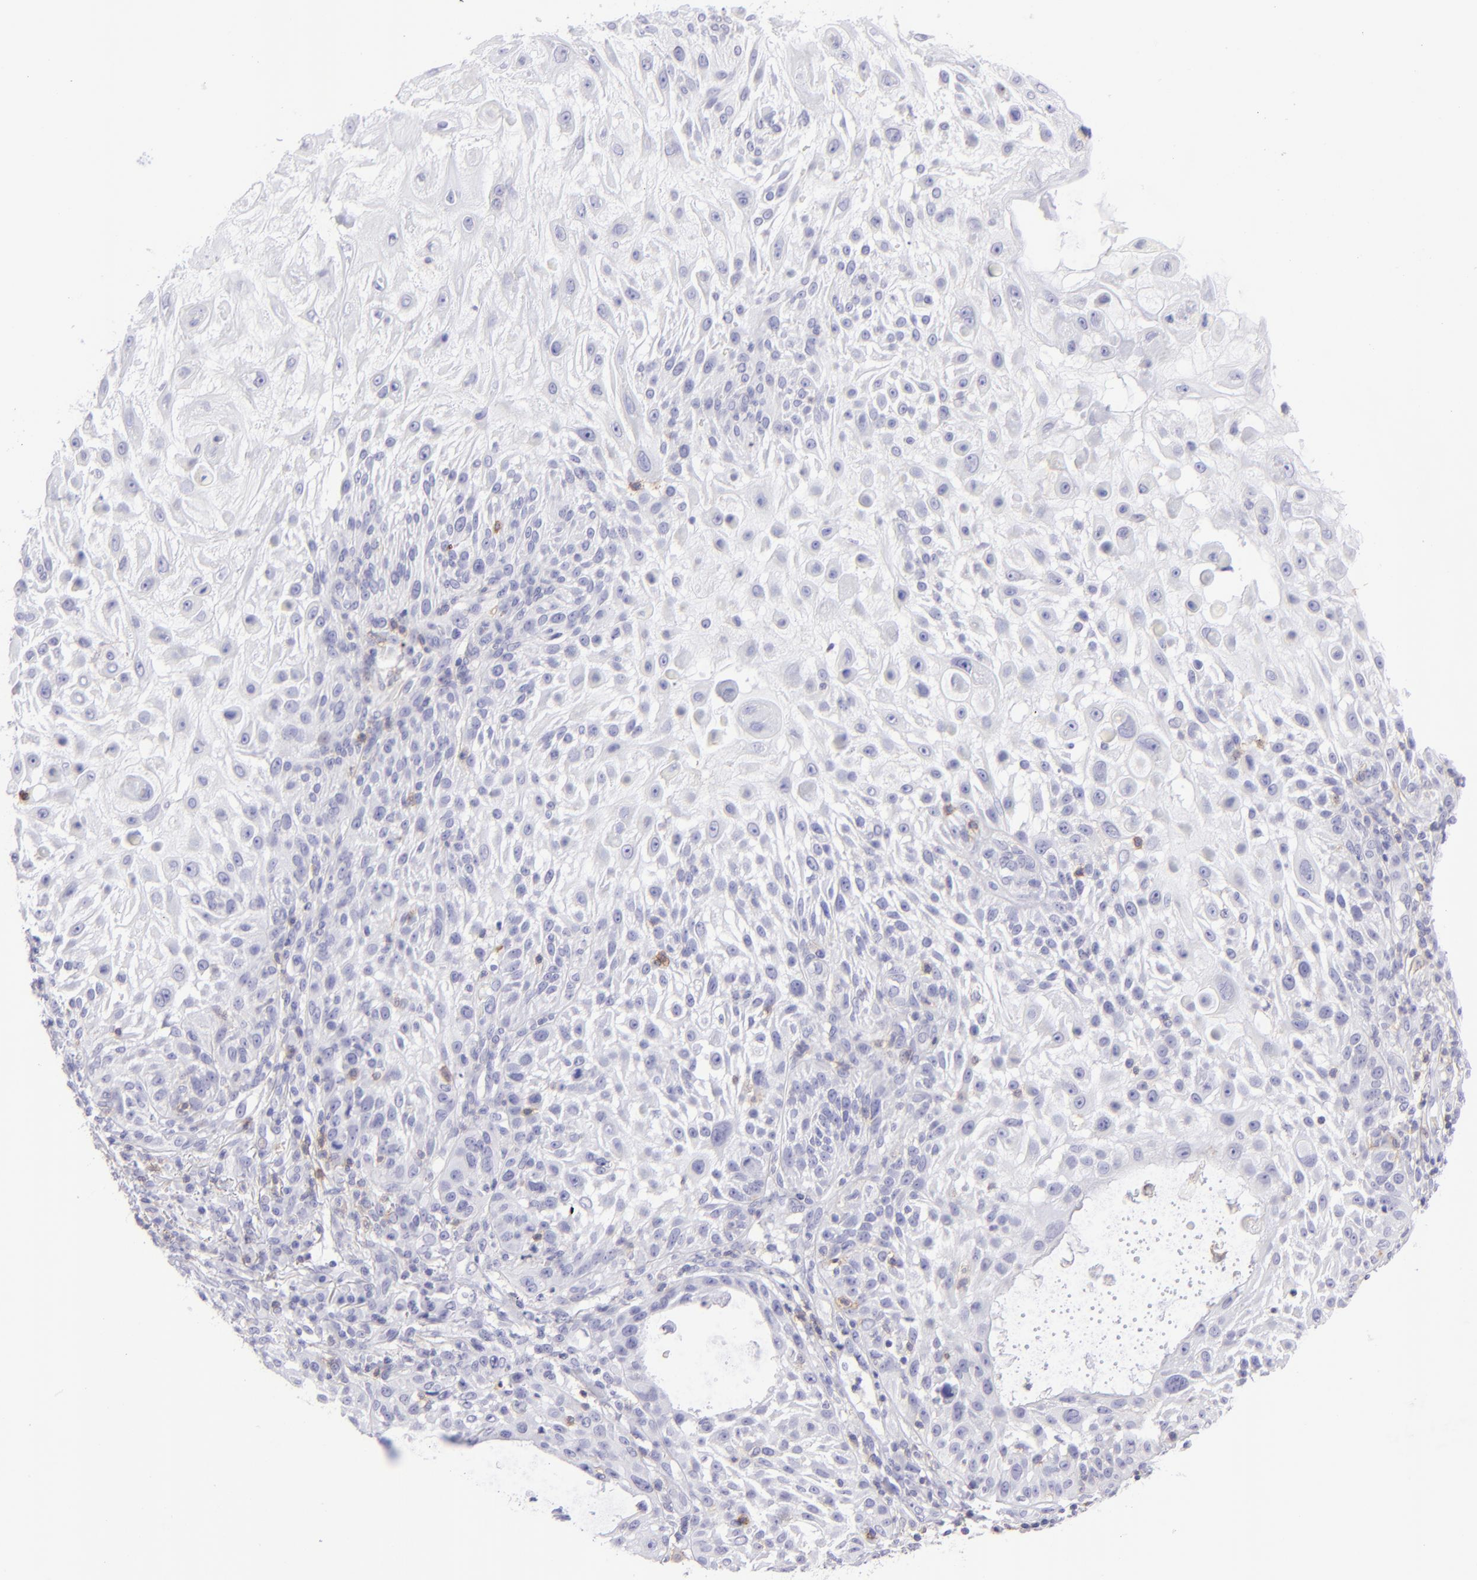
{"staining": {"intensity": "negative", "quantity": "none", "location": "none"}, "tissue": "skin cancer", "cell_type": "Tumor cells", "image_type": "cancer", "snomed": [{"axis": "morphology", "description": "Squamous cell carcinoma, NOS"}, {"axis": "topography", "description": "Skin"}], "caption": "Photomicrograph shows no significant protein positivity in tumor cells of skin cancer (squamous cell carcinoma).", "gene": "CD69", "patient": {"sex": "female", "age": 89}}